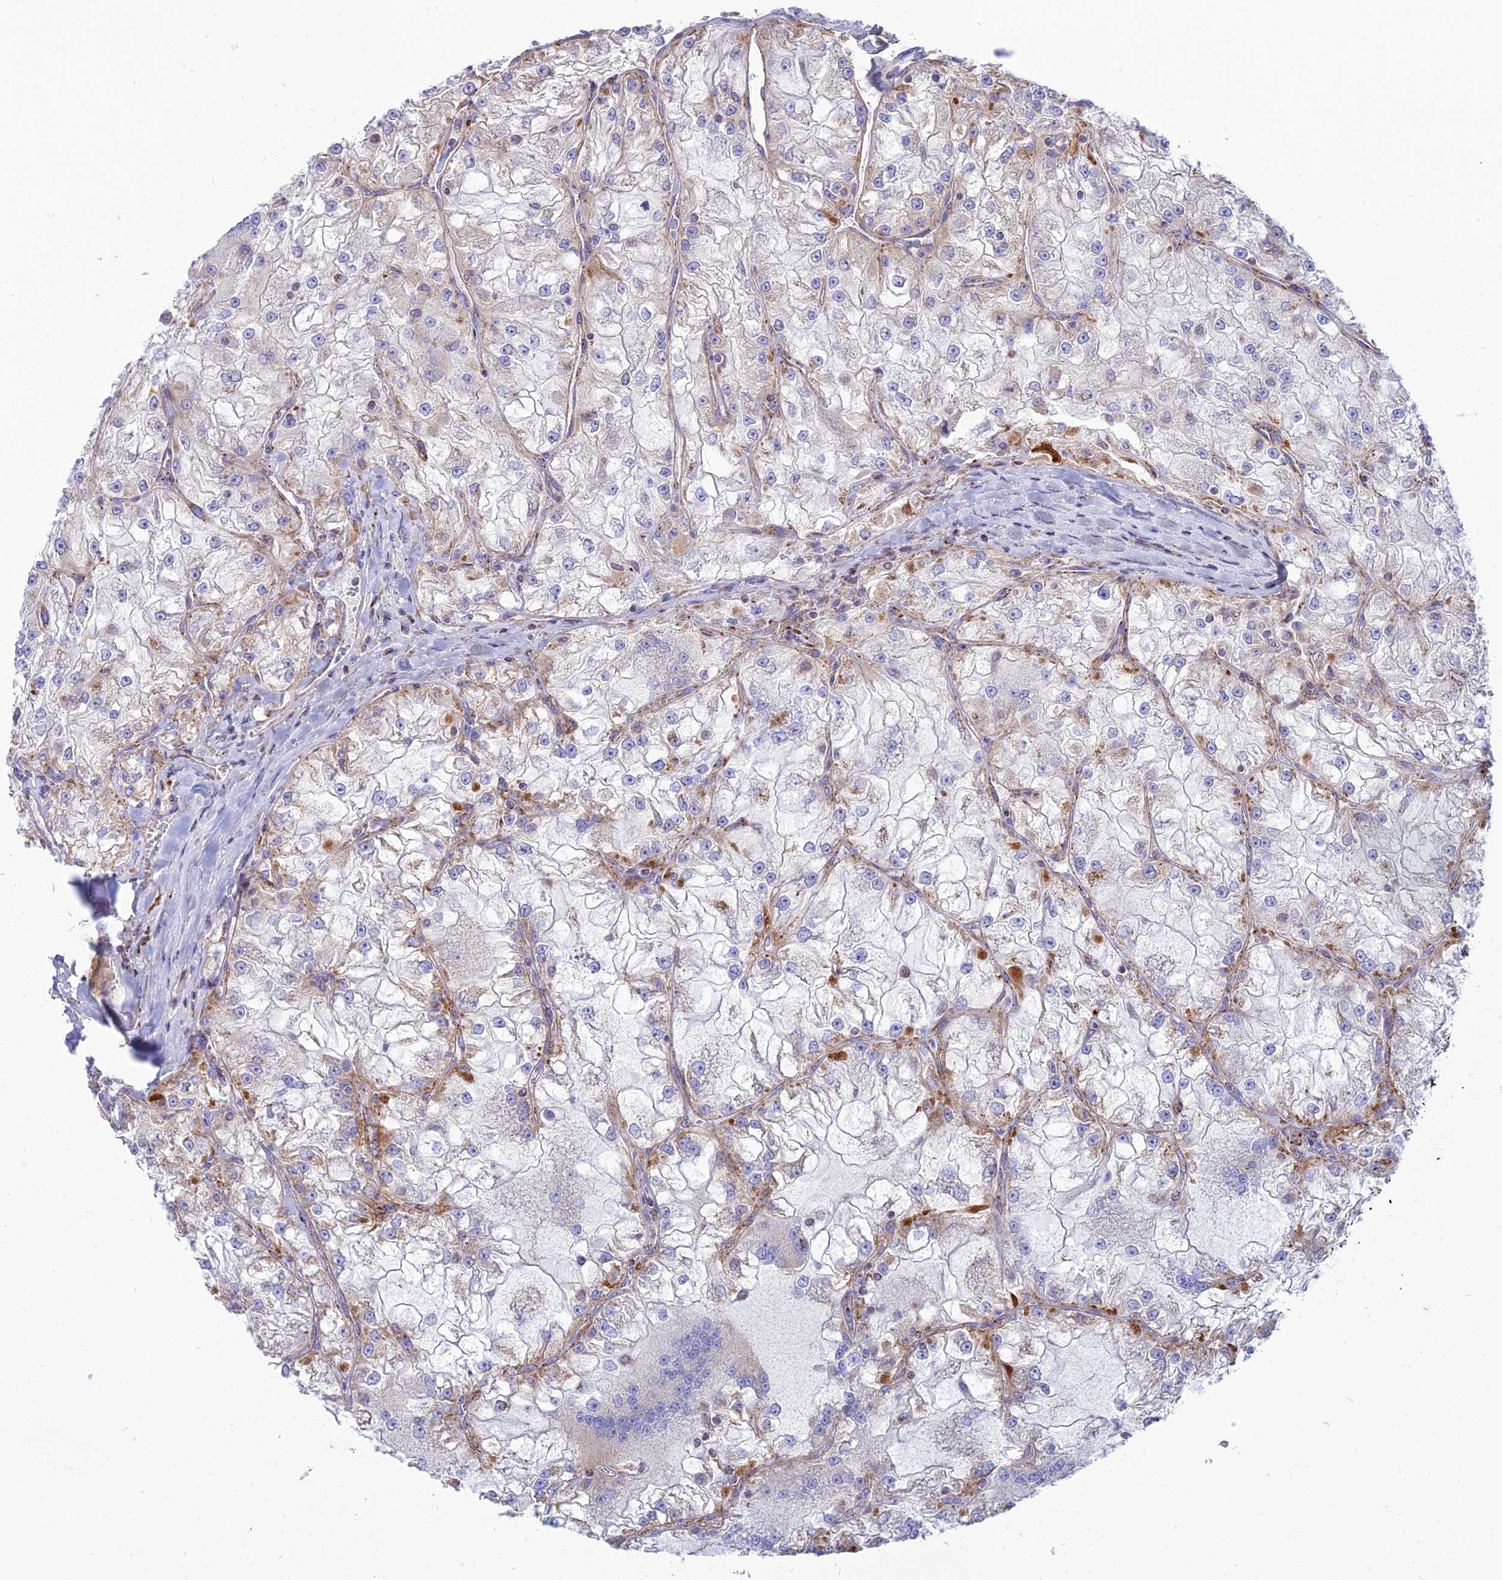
{"staining": {"intensity": "moderate", "quantity": "<25%", "location": "cytoplasmic/membranous"}, "tissue": "renal cancer", "cell_type": "Tumor cells", "image_type": "cancer", "snomed": [{"axis": "morphology", "description": "Adenocarcinoma, NOS"}, {"axis": "topography", "description": "Kidney"}], "caption": "DAB (3,3'-diaminobenzidine) immunohistochemical staining of human renal cancer (adenocarcinoma) reveals moderate cytoplasmic/membranous protein positivity in about <25% of tumor cells.", "gene": "PACC1", "patient": {"sex": "female", "age": 72}}